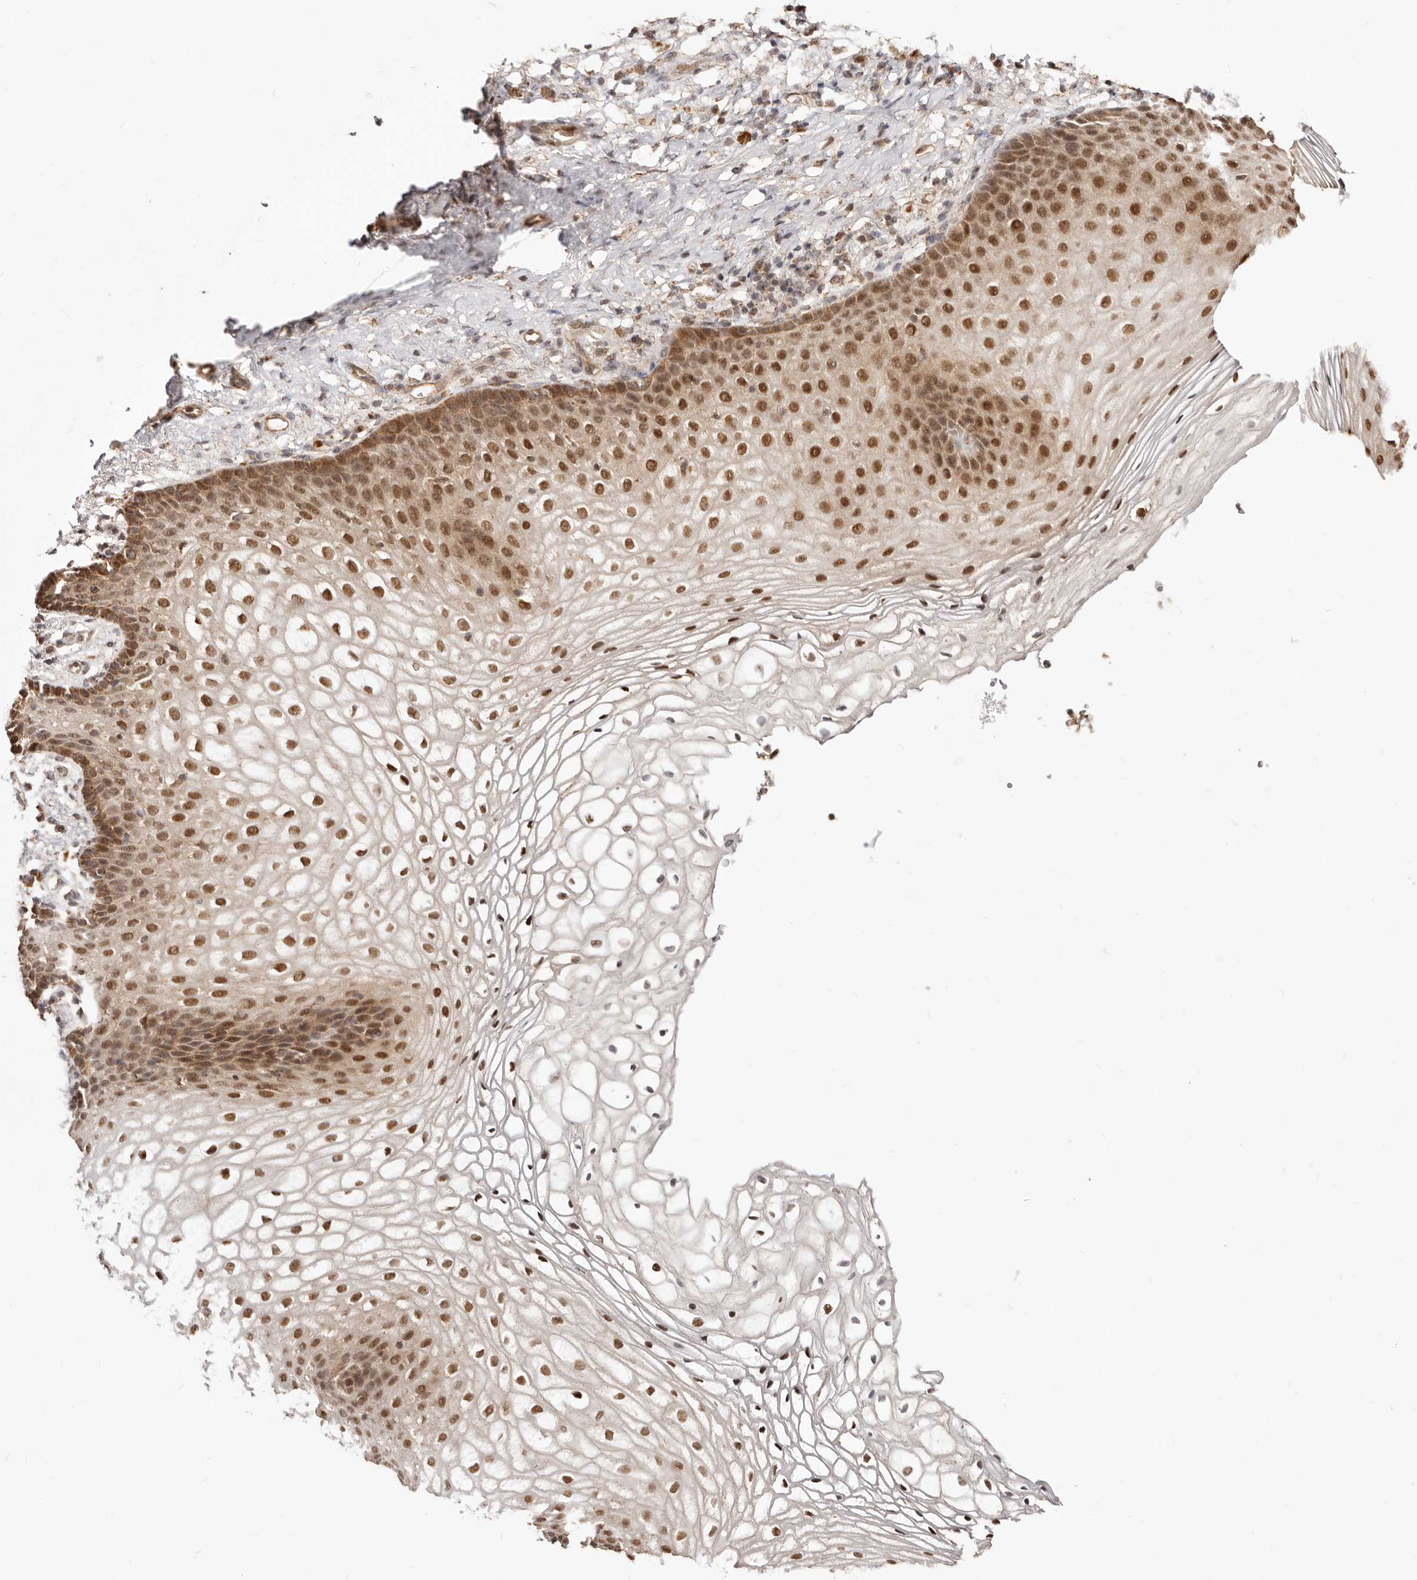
{"staining": {"intensity": "strong", "quantity": ">75%", "location": "nuclear"}, "tissue": "vagina", "cell_type": "Squamous epithelial cells", "image_type": "normal", "snomed": [{"axis": "morphology", "description": "Normal tissue, NOS"}, {"axis": "topography", "description": "Vagina"}], "caption": "This micrograph displays IHC staining of normal vagina, with high strong nuclear staining in approximately >75% of squamous epithelial cells.", "gene": "SEC14L1", "patient": {"sex": "female", "age": 60}}